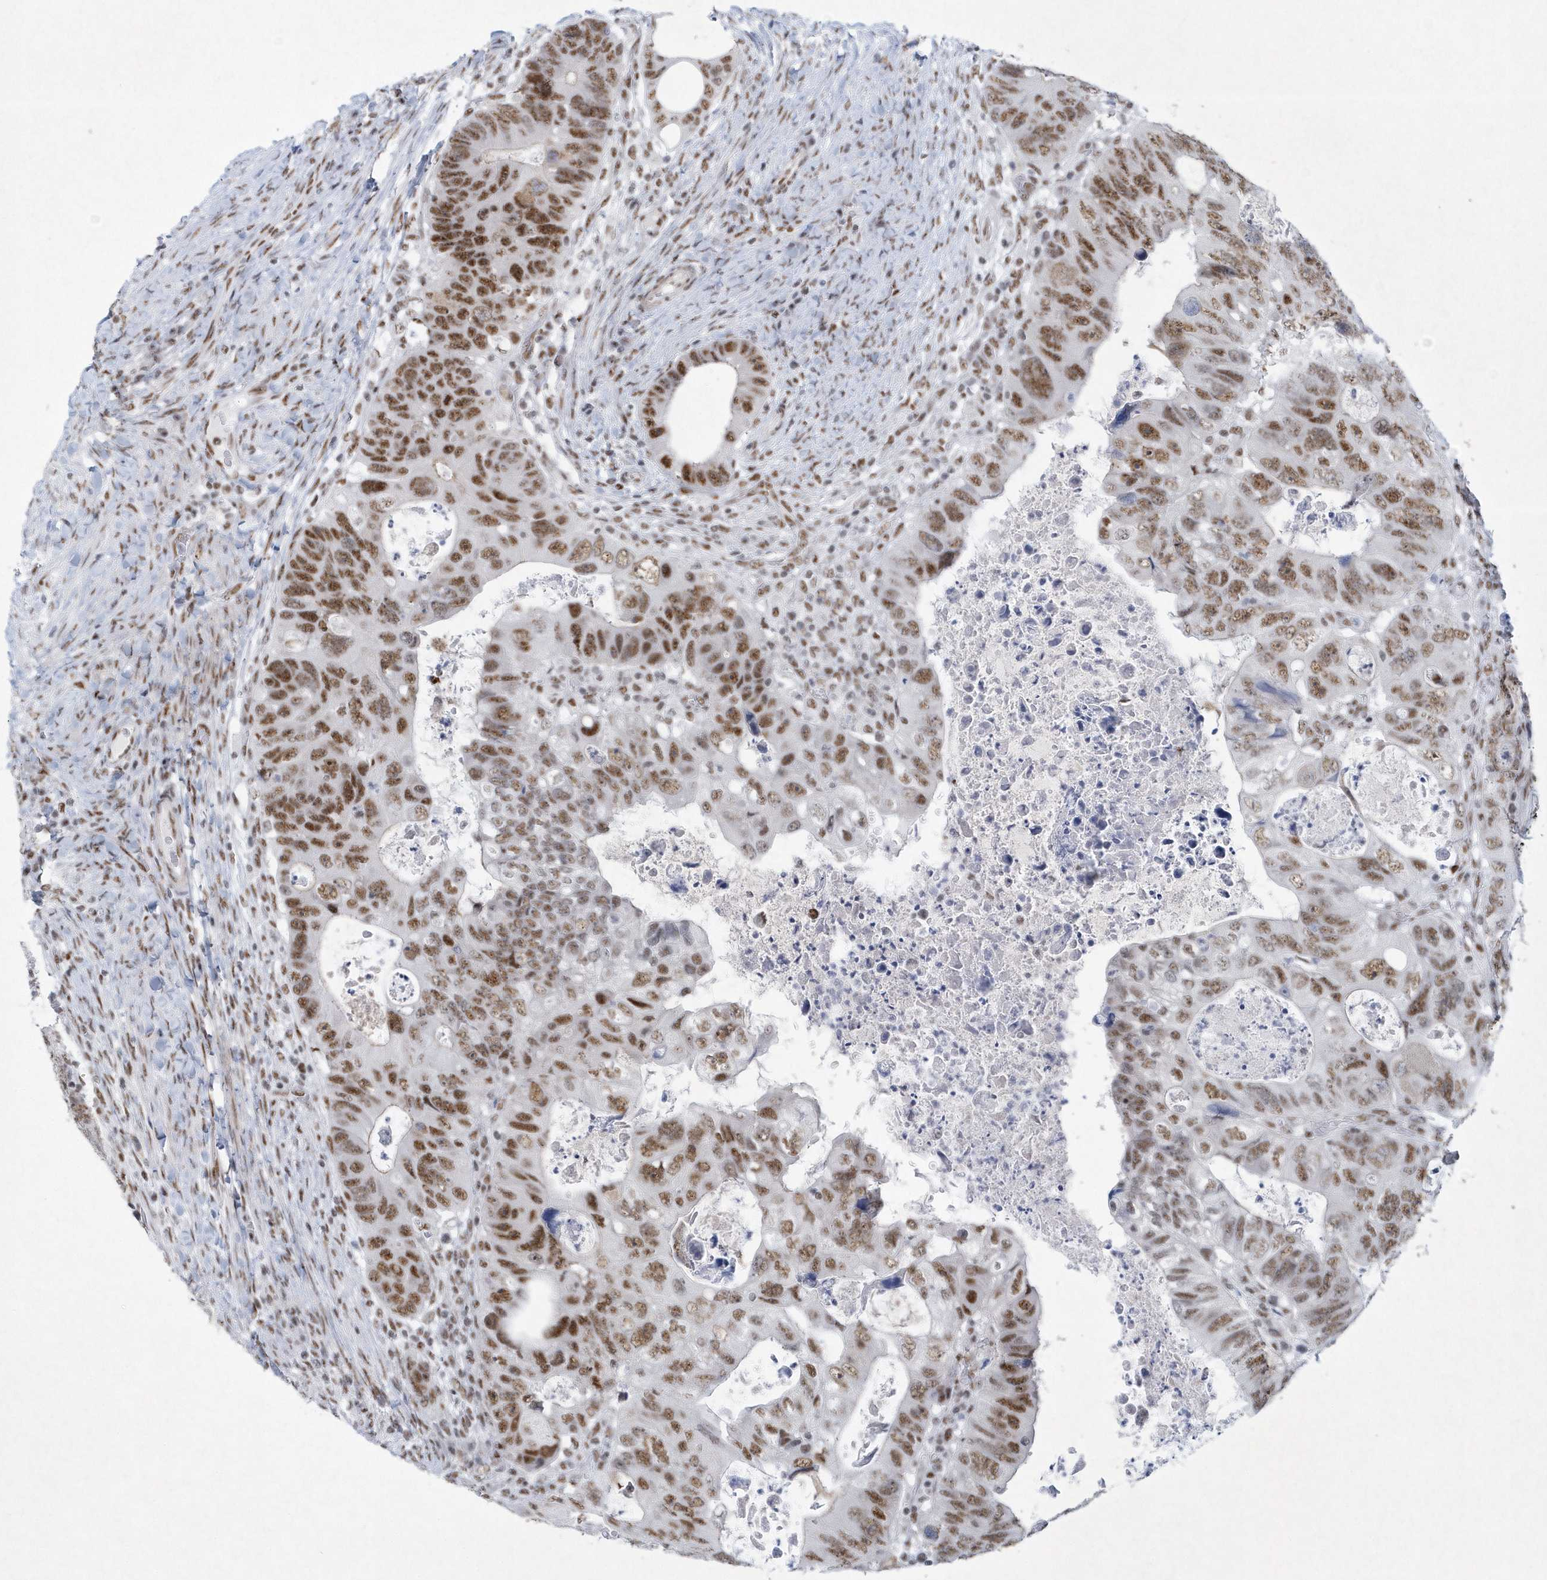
{"staining": {"intensity": "moderate", "quantity": ">75%", "location": "nuclear"}, "tissue": "colorectal cancer", "cell_type": "Tumor cells", "image_type": "cancer", "snomed": [{"axis": "morphology", "description": "Adenocarcinoma, NOS"}, {"axis": "topography", "description": "Rectum"}], "caption": "Moderate nuclear protein positivity is identified in about >75% of tumor cells in colorectal adenocarcinoma. (Stains: DAB in brown, nuclei in blue, Microscopy: brightfield microscopy at high magnification).", "gene": "DCLRE1A", "patient": {"sex": "male", "age": 59}}